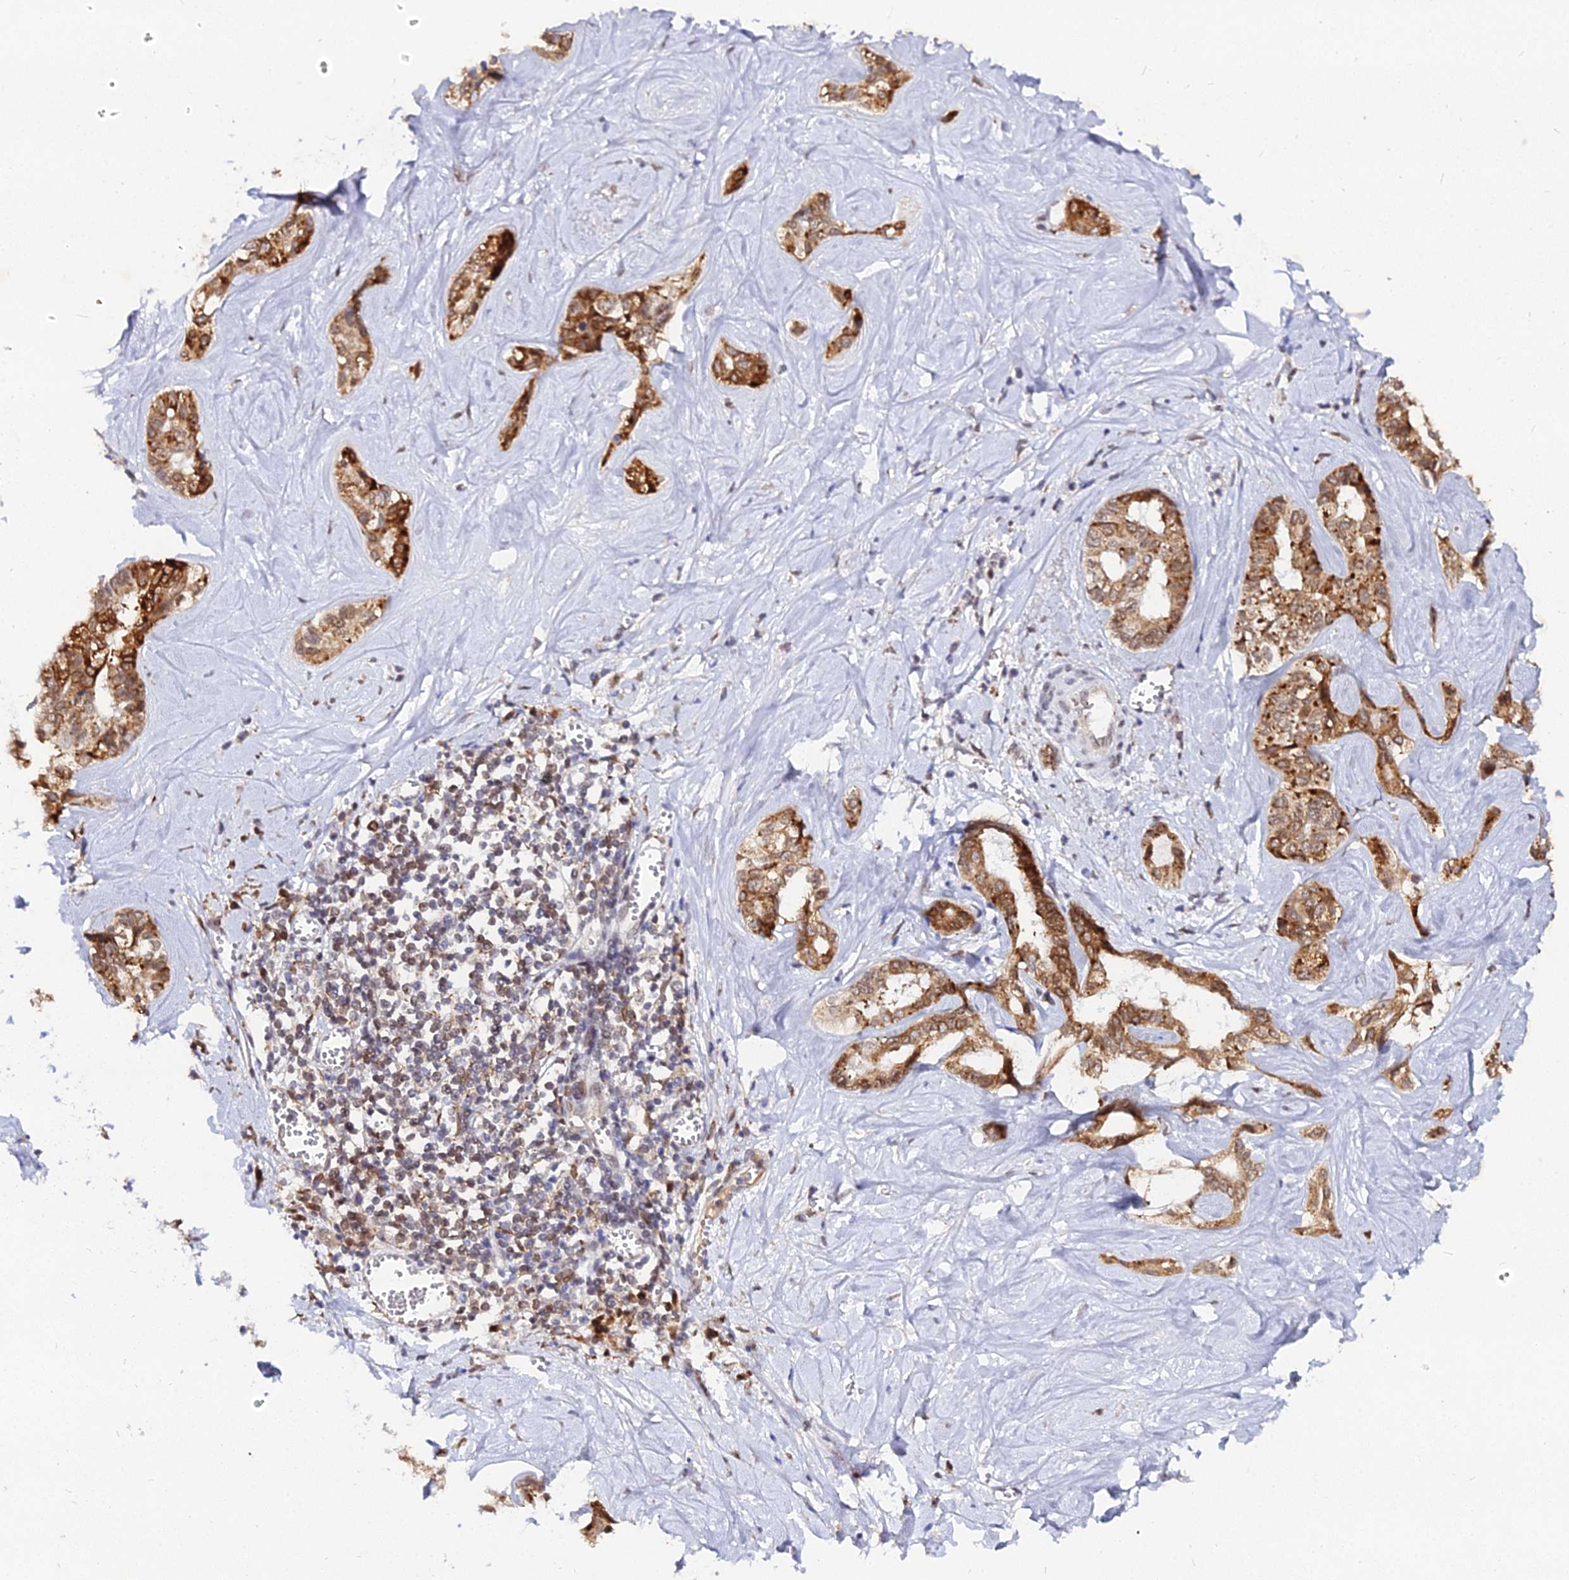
{"staining": {"intensity": "strong", "quantity": ">75%", "location": "cytoplasmic/membranous"}, "tissue": "liver cancer", "cell_type": "Tumor cells", "image_type": "cancer", "snomed": [{"axis": "morphology", "description": "Cholangiocarcinoma"}, {"axis": "topography", "description": "Liver"}], "caption": "Brown immunohistochemical staining in human cholangiocarcinoma (liver) displays strong cytoplasmic/membranous positivity in approximately >75% of tumor cells.", "gene": "RNF121", "patient": {"sex": "female", "age": 77}}